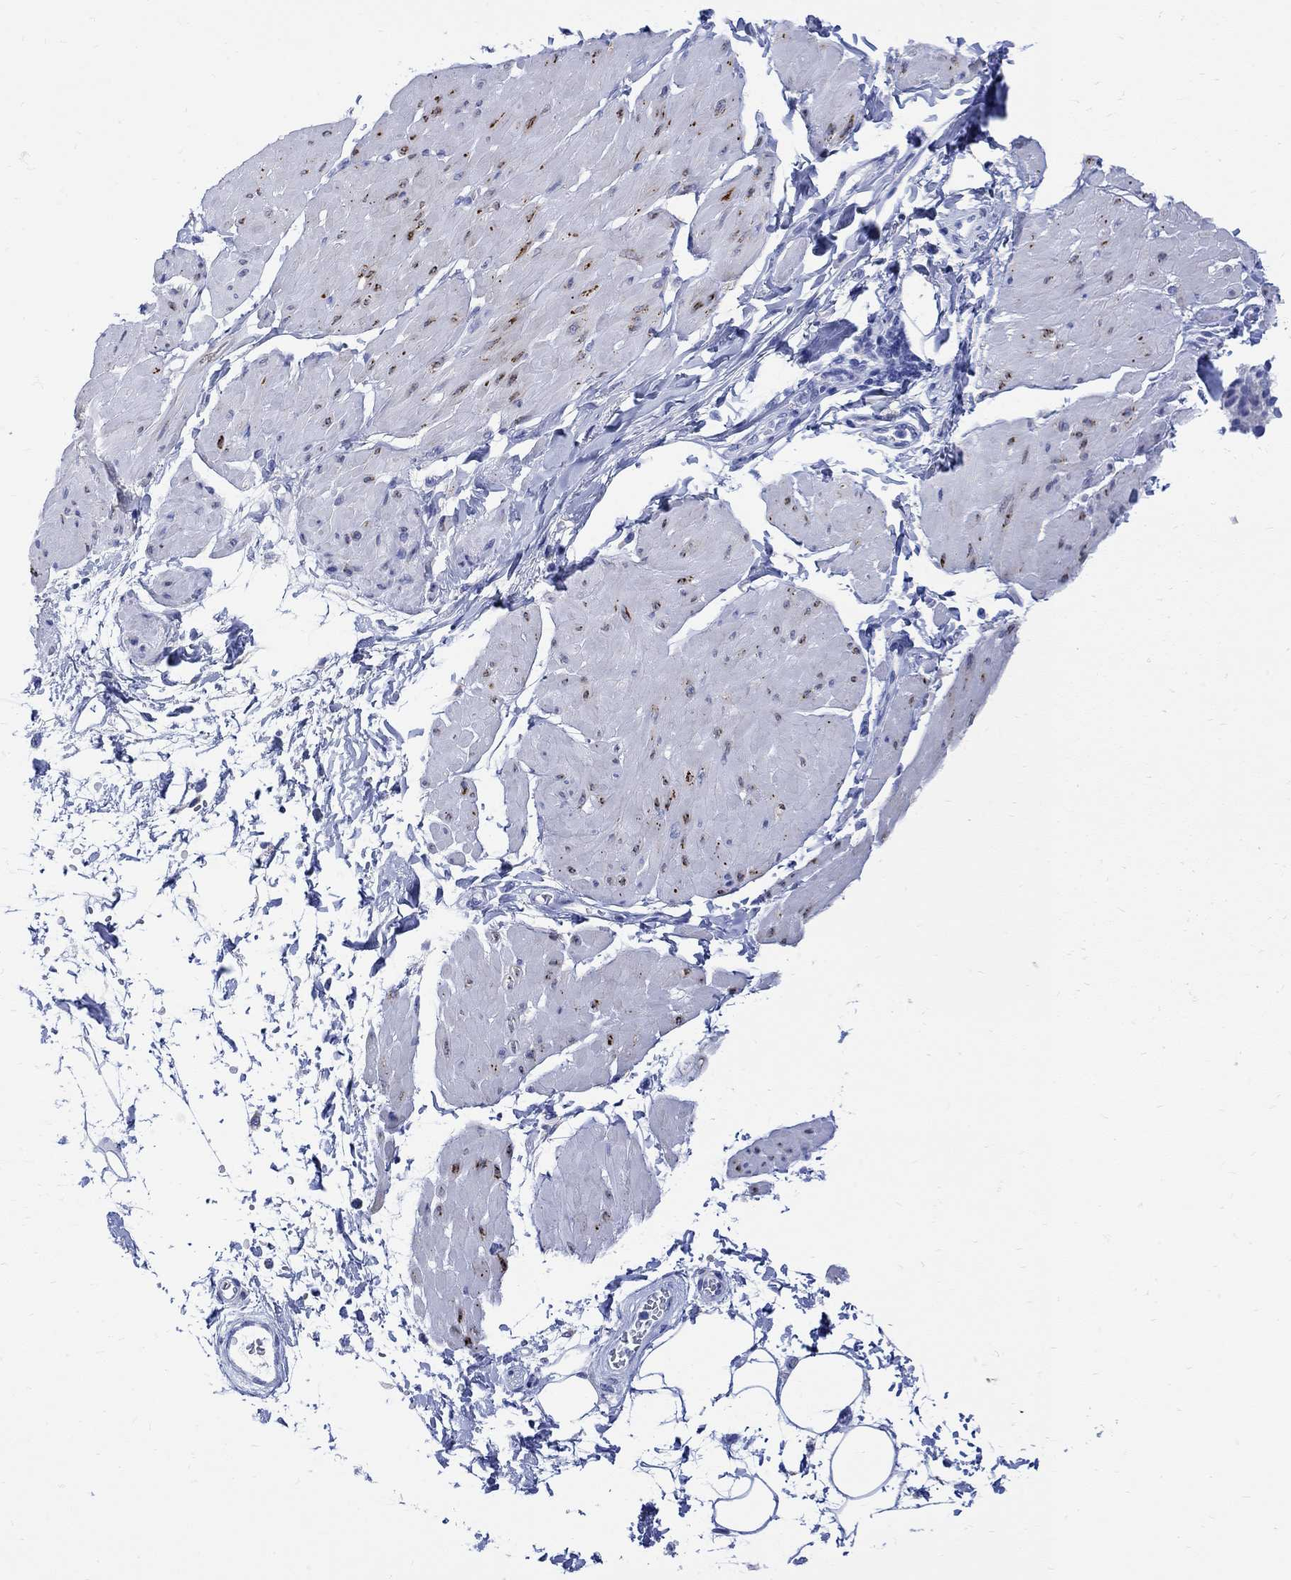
{"staining": {"intensity": "negative", "quantity": "none", "location": "none"}, "tissue": "smooth muscle", "cell_type": "Smooth muscle cells", "image_type": "normal", "snomed": [{"axis": "morphology", "description": "Normal tissue, NOS"}, {"axis": "topography", "description": "Adipose tissue"}, {"axis": "topography", "description": "Smooth muscle"}, {"axis": "topography", "description": "Peripheral nerve tissue"}], "caption": "An immunohistochemistry (IHC) image of normal smooth muscle is shown. There is no staining in smooth muscle cells of smooth muscle. (Brightfield microscopy of DAB IHC at high magnification).", "gene": "MYL1", "patient": {"sex": "male", "age": 83}}